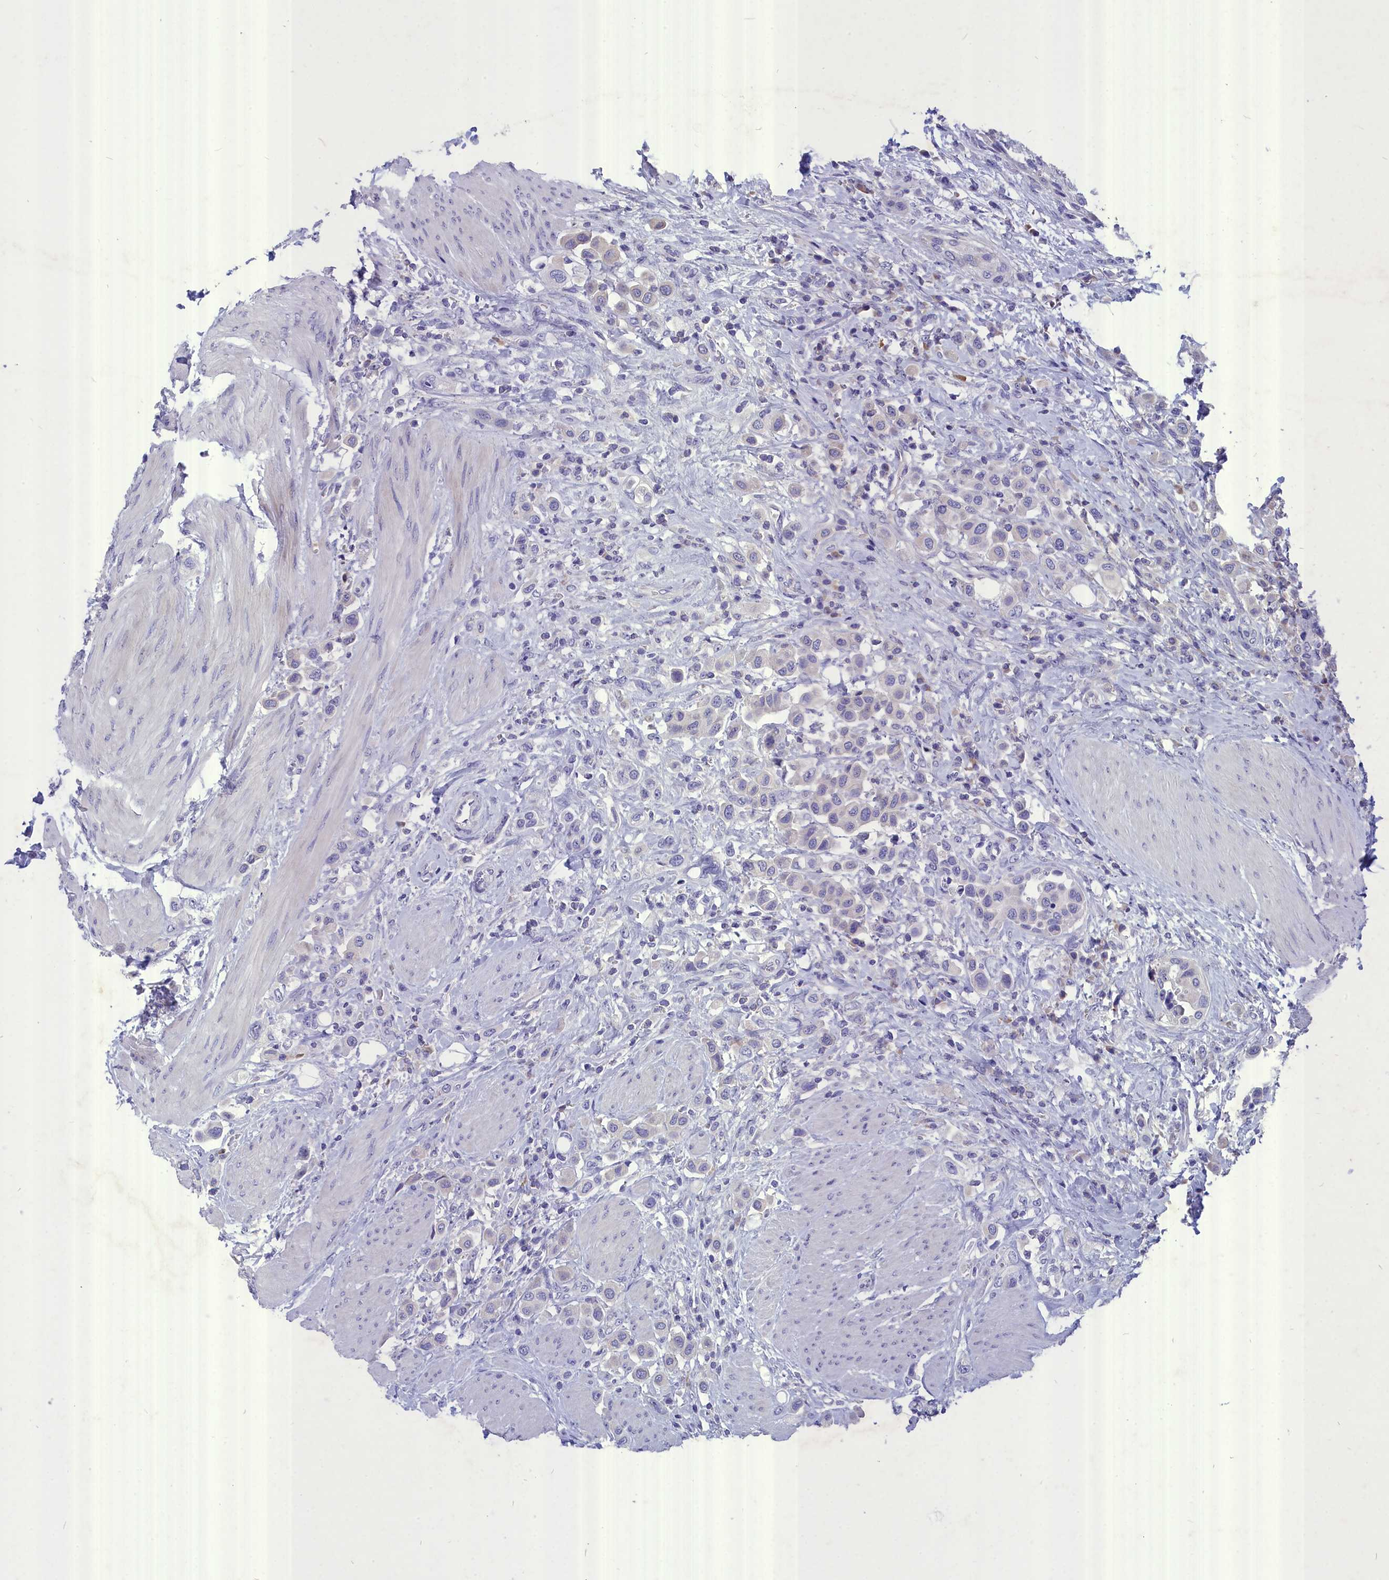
{"staining": {"intensity": "negative", "quantity": "none", "location": "none"}, "tissue": "urothelial cancer", "cell_type": "Tumor cells", "image_type": "cancer", "snomed": [{"axis": "morphology", "description": "Urothelial carcinoma, High grade"}, {"axis": "topography", "description": "Urinary bladder"}], "caption": "A micrograph of human urothelial carcinoma (high-grade) is negative for staining in tumor cells. (DAB immunohistochemistry (IHC), high magnification).", "gene": "DEFB119", "patient": {"sex": "male", "age": 50}}